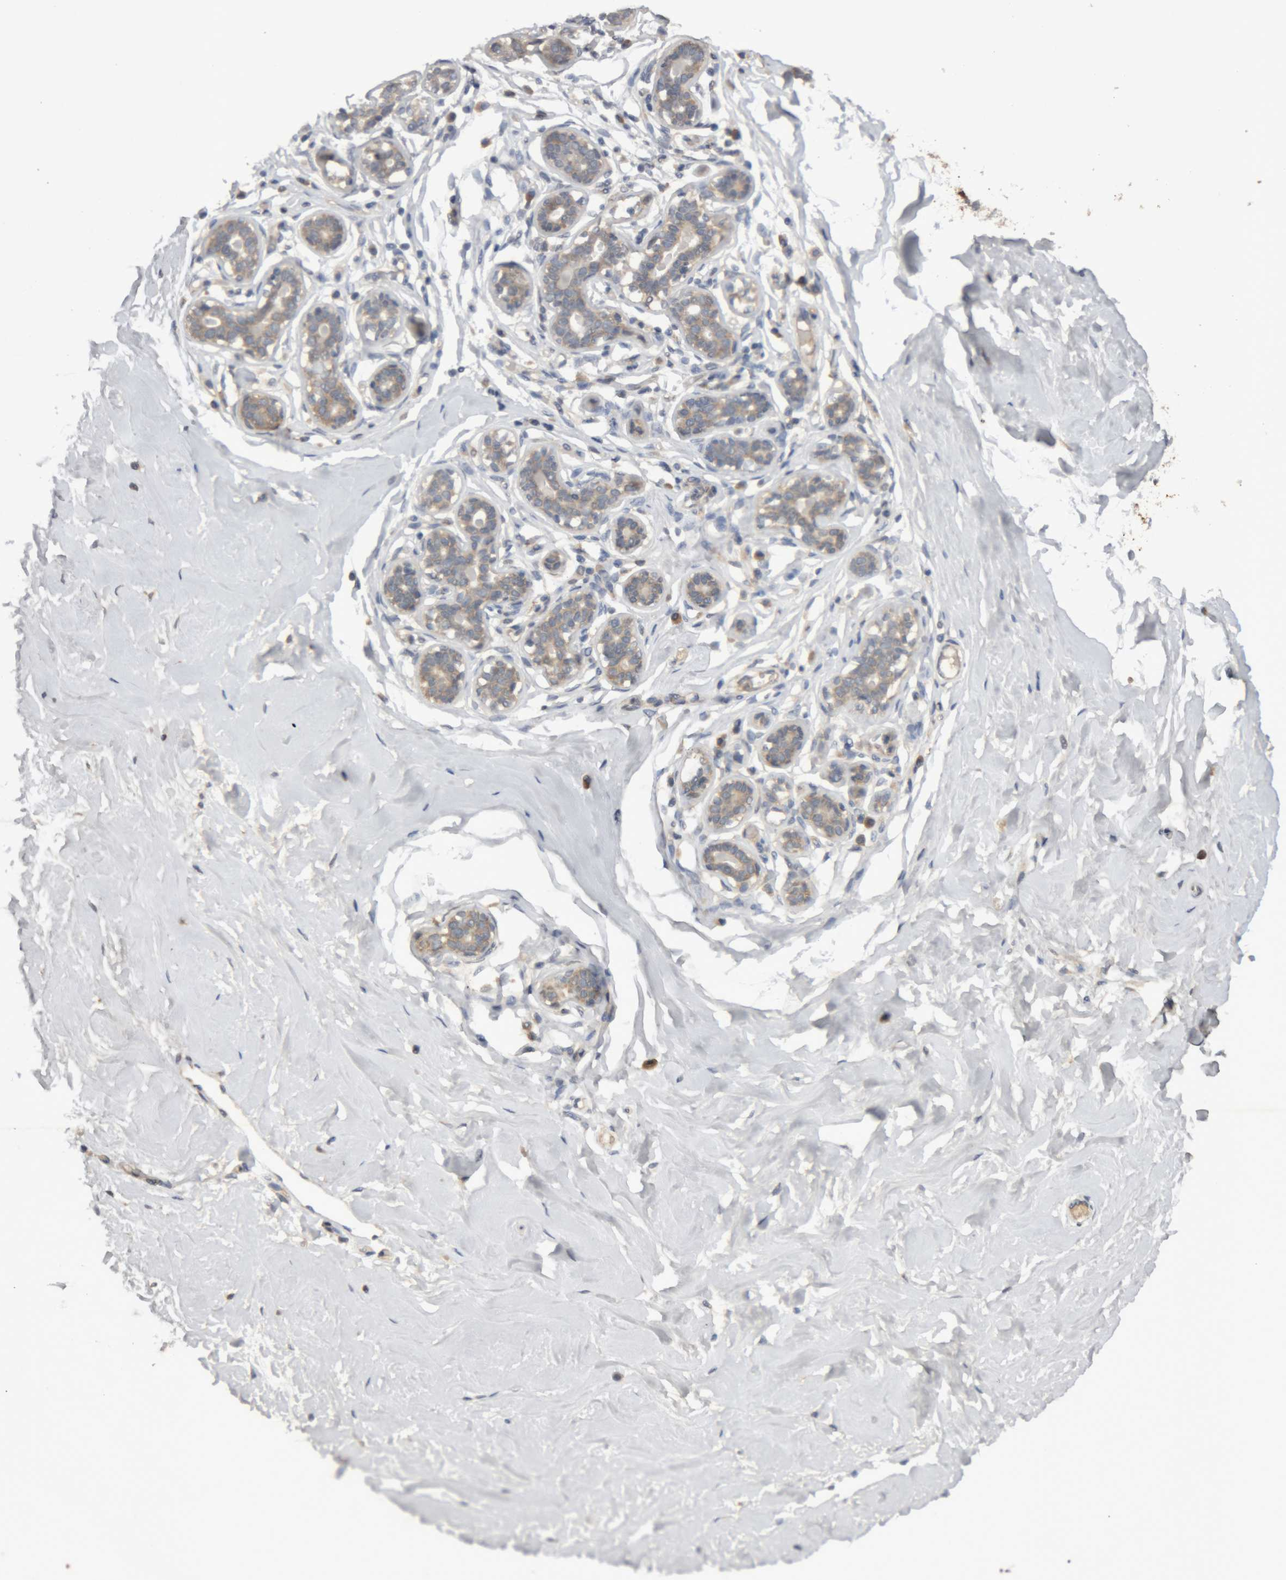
{"staining": {"intensity": "negative", "quantity": "none", "location": "none"}, "tissue": "breast", "cell_type": "Adipocytes", "image_type": "normal", "snomed": [{"axis": "morphology", "description": "Normal tissue, NOS"}, {"axis": "morphology", "description": "Adenoma, NOS"}, {"axis": "topography", "description": "Breast"}], "caption": "Immunohistochemistry (IHC) of normal breast reveals no positivity in adipocytes. (DAB IHC, high magnification).", "gene": "TMED7", "patient": {"sex": "female", "age": 23}}